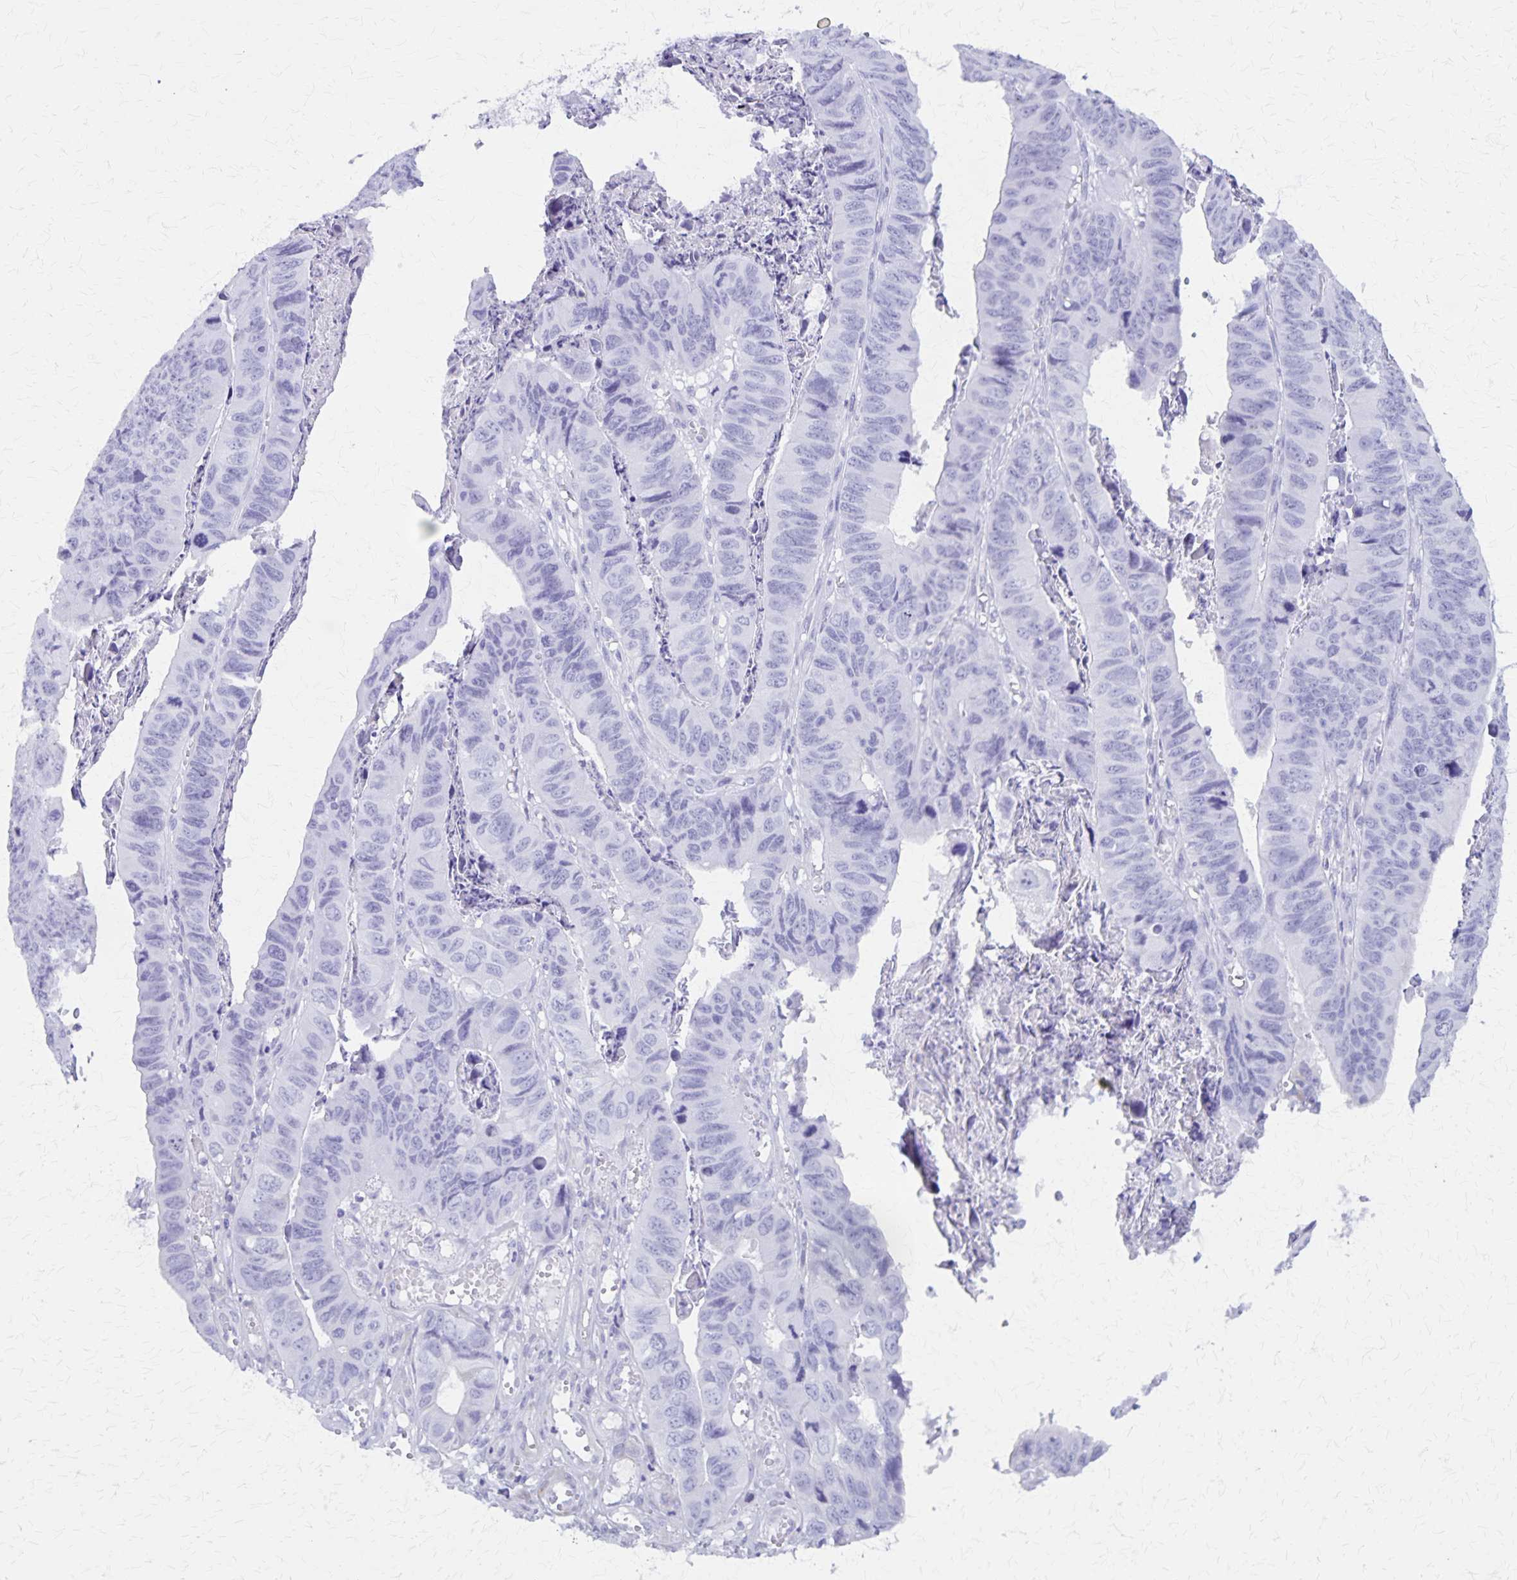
{"staining": {"intensity": "negative", "quantity": "none", "location": "none"}, "tissue": "stomach cancer", "cell_type": "Tumor cells", "image_type": "cancer", "snomed": [{"axis": "morphology", "description": "Adenocarcinoma, NOS"}, {"axis": "topography", "description": "Stomach, lower"}], "caption": "There is no significant positivity in tumor cells of adenocarcinoma (stomach). Brightfield microscopy of immunohistochemistry stained with DAB (brown) and hematoxylin (blue), captured at high magnification.", "gene": "DEFA5", "patient": {"sex": "male", "age": 77}}